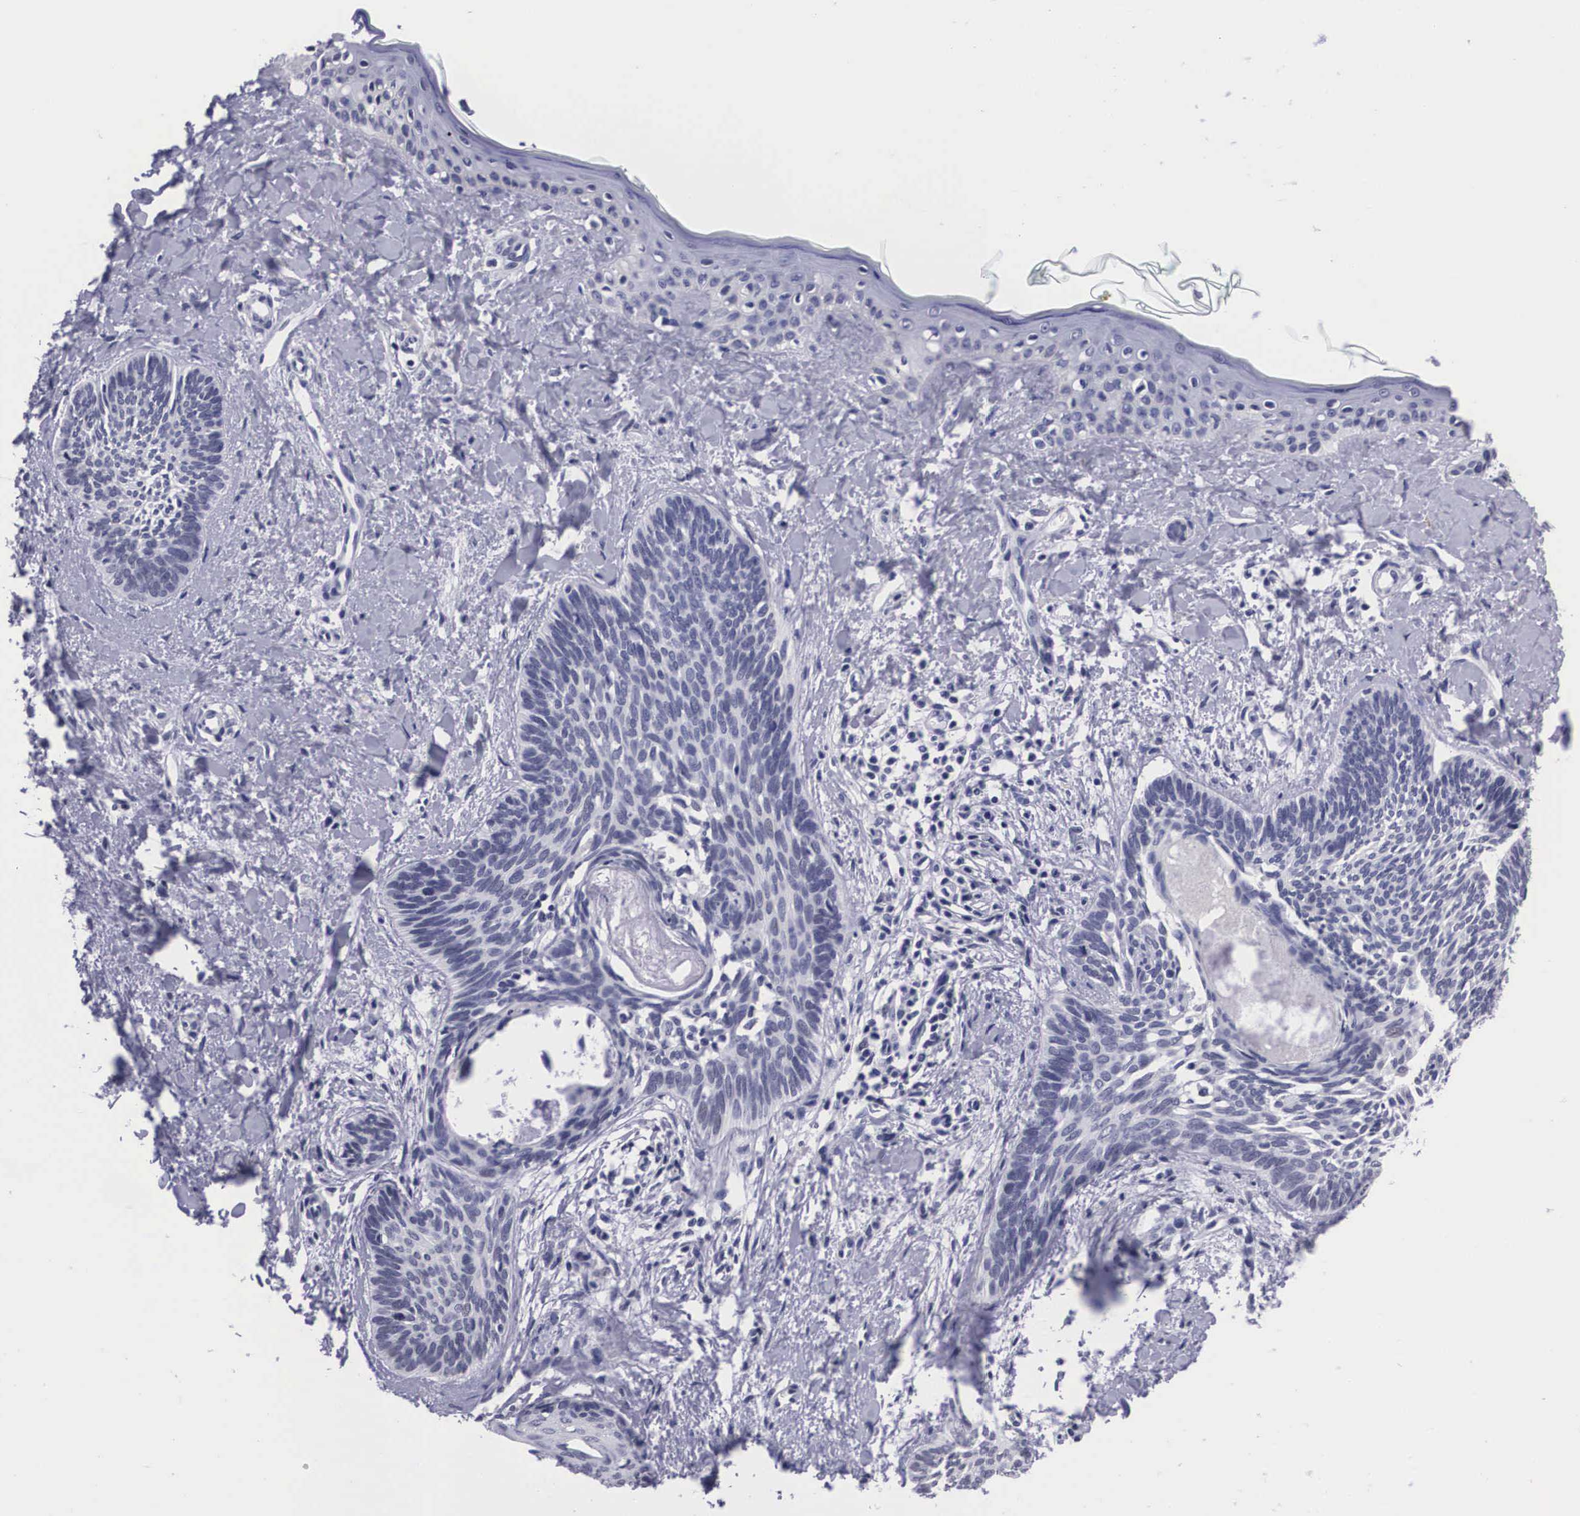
{"staining": {"intensity": "negative", "quantity": "none", "location": "none"}, "tissue": "skin cancer", "cell_type": "Tumor cells", "image_type": "cancer", "snomed": [{"axis": "morphology", "description": "Basal cell carcinoma"}, {"axis": "topography", "description": "Skin"}], "caption": "DAB (3,3'-diaminobenzidine) immunohistochemical staining of skin cancer (basal cell carcinoma) reveals no significant expression in tumor cells.", "gene": "C22orf31", "patient": {"sex": "female", "age": 81}}